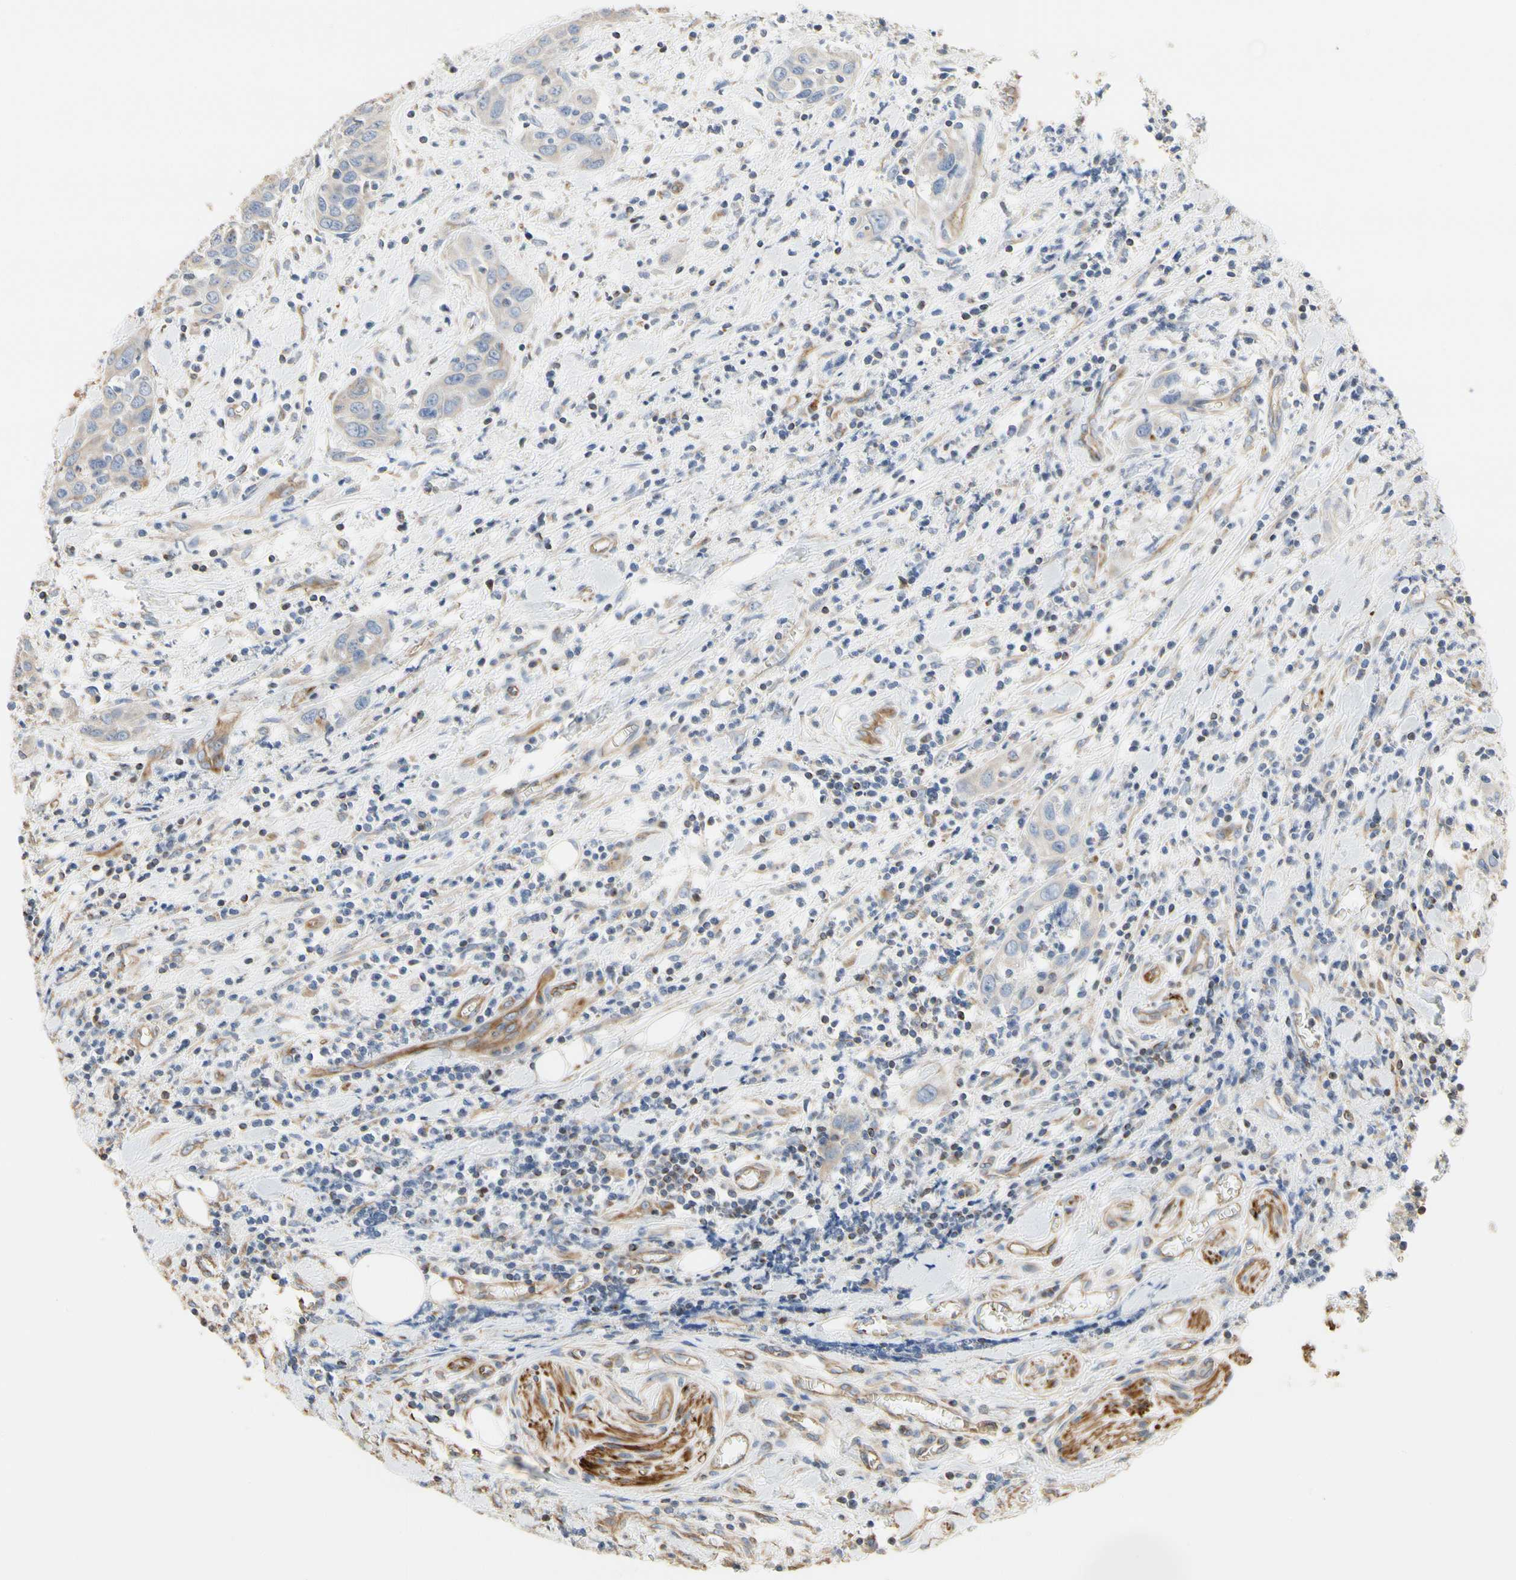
{"staining": {"intensity": "negative", "quantity": "none", "location": "none"}, "tissue": "head and neck cancer", "cell_type": "Tumor cells", "image_type": "cancer", "snomed": [{"axis": "morphology", "description": "Squamous cell carcinoma, NOS"}, {"axis": "topography", "description": "Oral tissue"}, {"axis": "topography", "description": "Head-Neck"}], "caption": "IHC image of neoplastic tissue: head and neck cancer stained with DAB exhibits no significant protein expression in tumor cells.", "gene": "TUBA1A", "patient": {"sex": "female", "age": 50}}